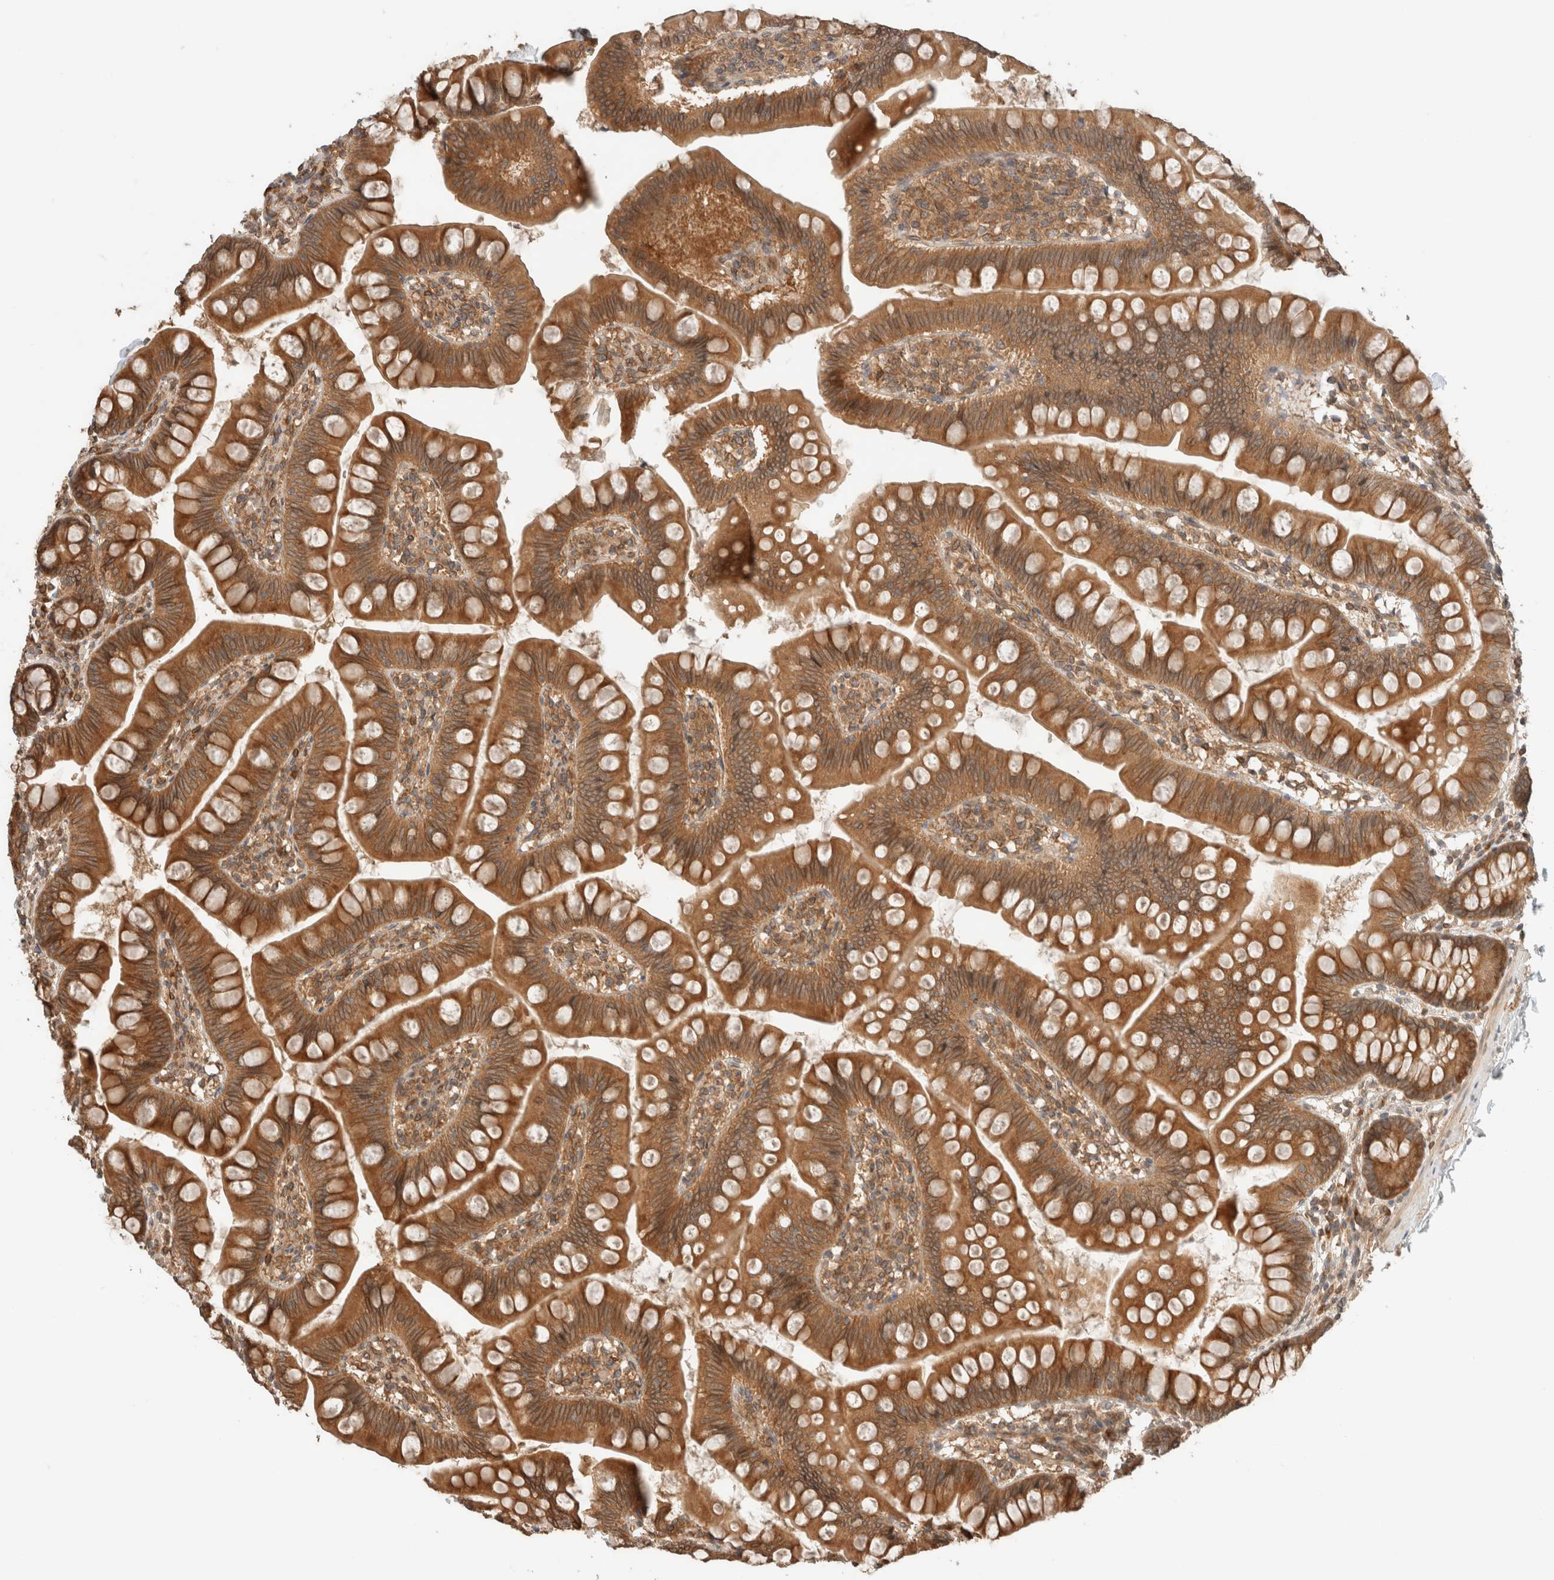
{"staining": {"intensity": "moderate", "quantity": ">75%", "location": "cytoplasmic/membranous"}, "tissue": "small intestine", "cell_type": "Glandular cells", "image_type": "normal", "snomed": [{"axis": "morphology", "description": "Normal tissue, NOS"}, {"axis": "topography", "description": "Small intestine"}], "caption": "Small intestine stained with IHC shows moderate cytoplasmic/membranous expression in approximately >75% of glandular cells.", "gene": "ARFGEF2", "patient": {"sex": "male", "age": 7}}